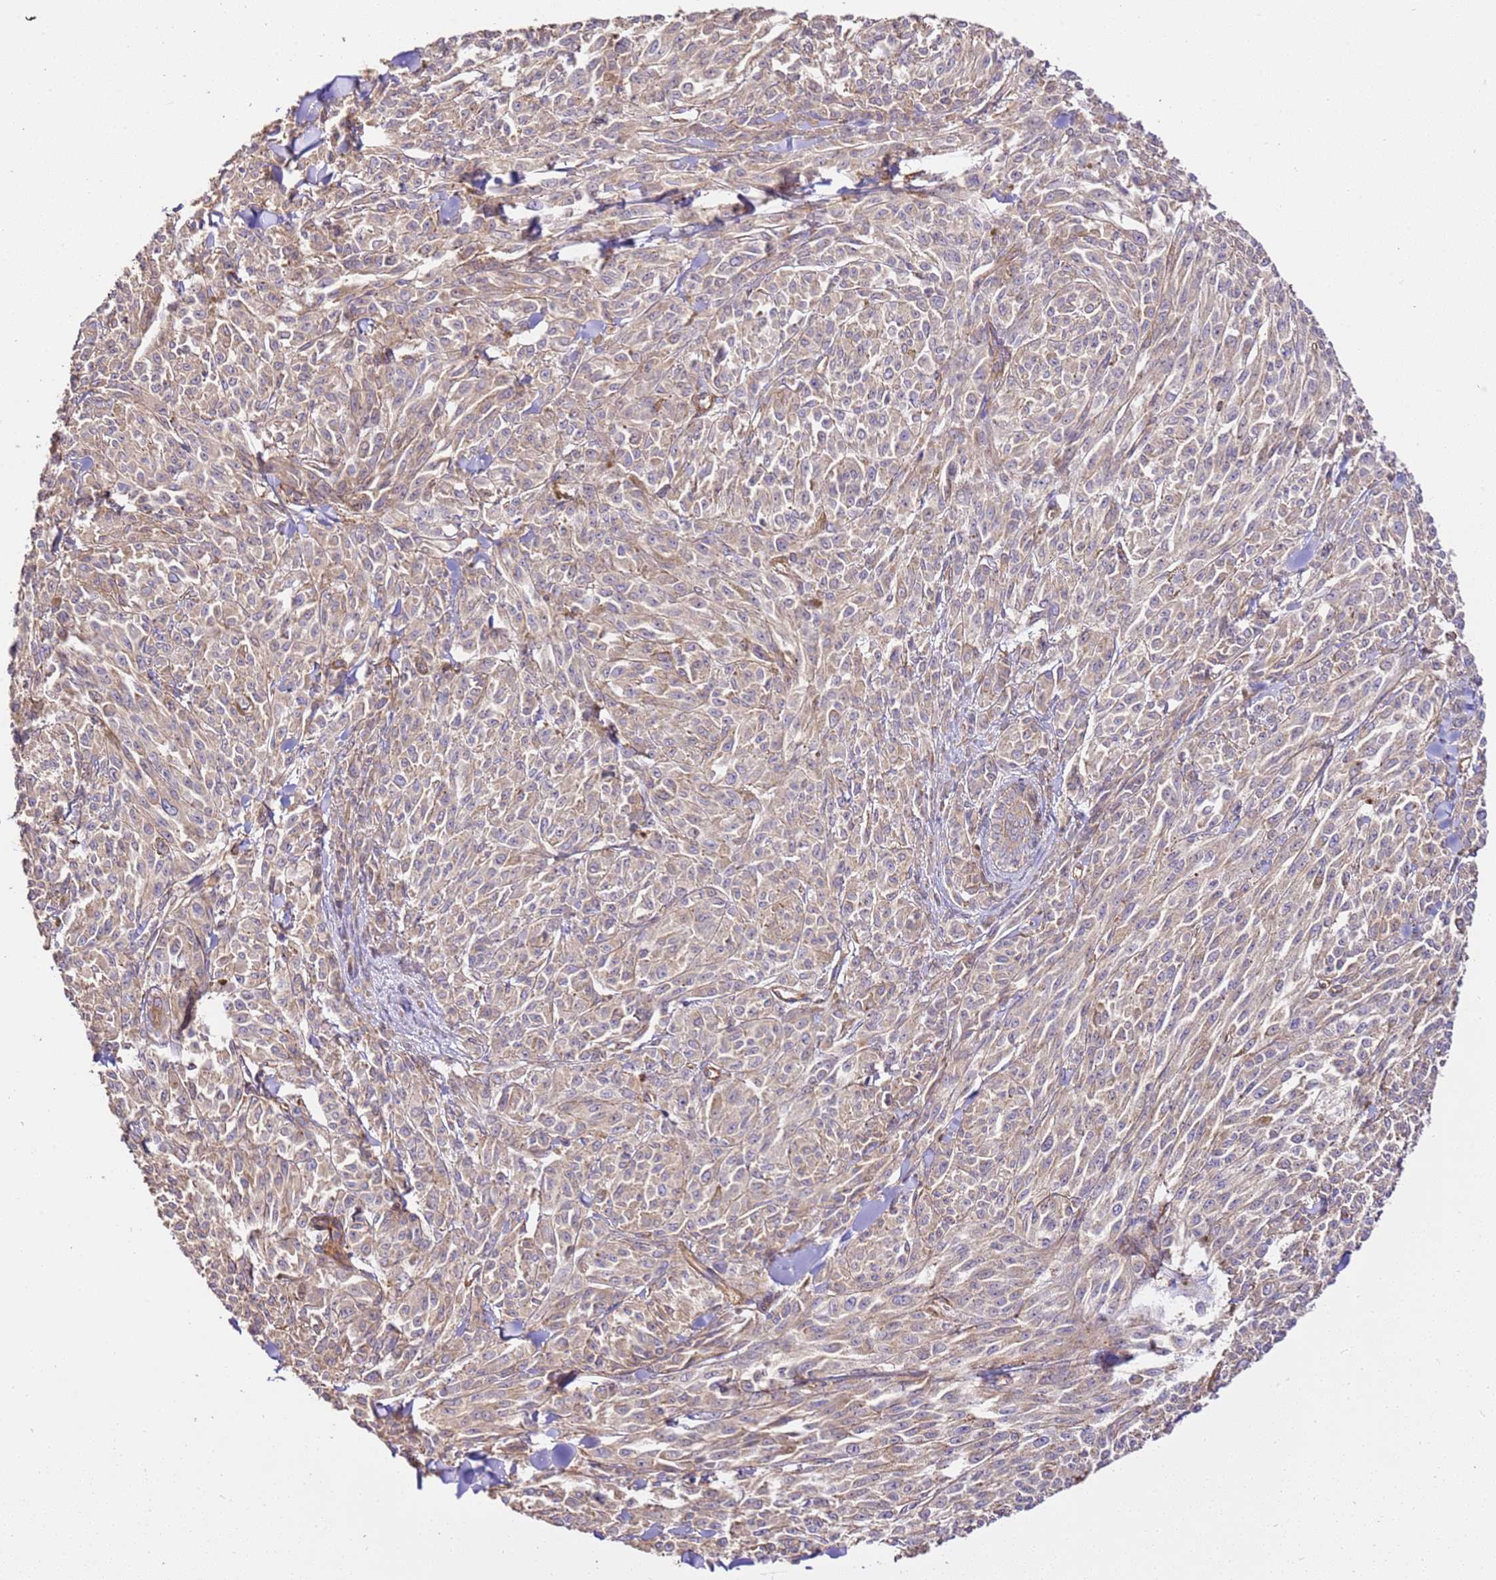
{"staining": {"intensity": "weak", "quantity": "25%-75%", "location": "cytoplasmic/membranous"}, "tissue": "melanoma", "cell_type": "Tumor cells", "image_type": "cancer", "snomed": [{"axis": "morphology", "description": "Malignant melanoma, NOS"}, {"axis": "topography", "description": "Skin"}], "caption": "This micrograph shows malignant melanoma stained with IHC to label a protein in brown. The cytoplasmic/membranous of tumor cells show weak positivity for the protein. Nuclei are counter-stained blue.", "gene": "ZBTB39", "patient": {"sex": "female", "age": 52}}